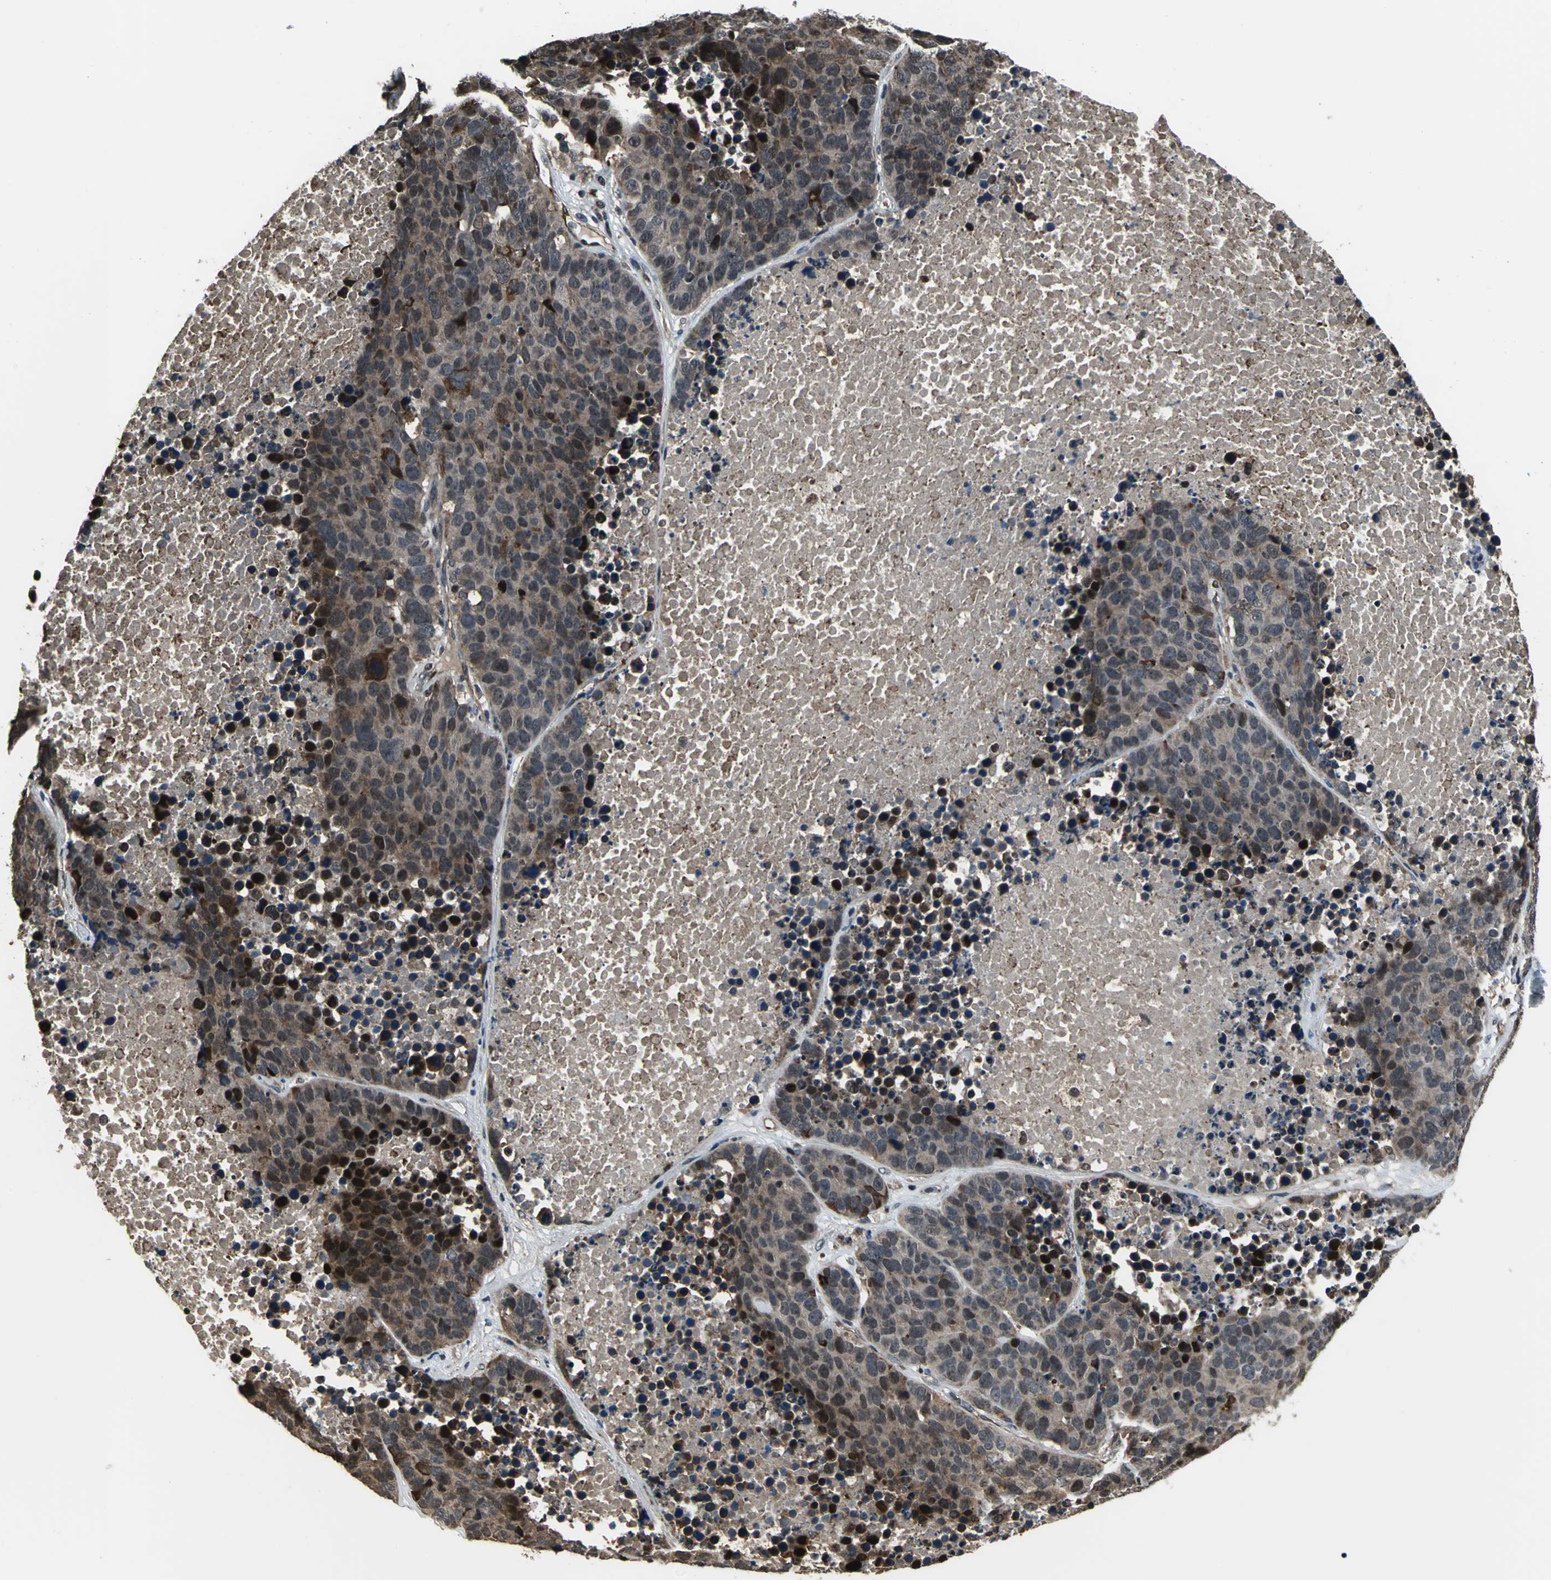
{"staining": {"intensity": "moderate", "quantity": ">75%", "location": "cytoplasmic/membranous,nuclear"}, "tissue": "carcinoid", "cell_type": "Tumor cells", "image_type": "cancer", "snomed": [{"axis": "morphology", "description": "Carcinoid, malignant, NOS"}, {"axis": "topography", "description": "Lung"}], "caption": "A micrograph of malignant carcinoid stained for a protein reveals moderate cytoplasmic/membranous and nuclear brown staining in tumor cells.", "gene": "MIS18BP1", "patient": {"sex": "male", "age": 60}}